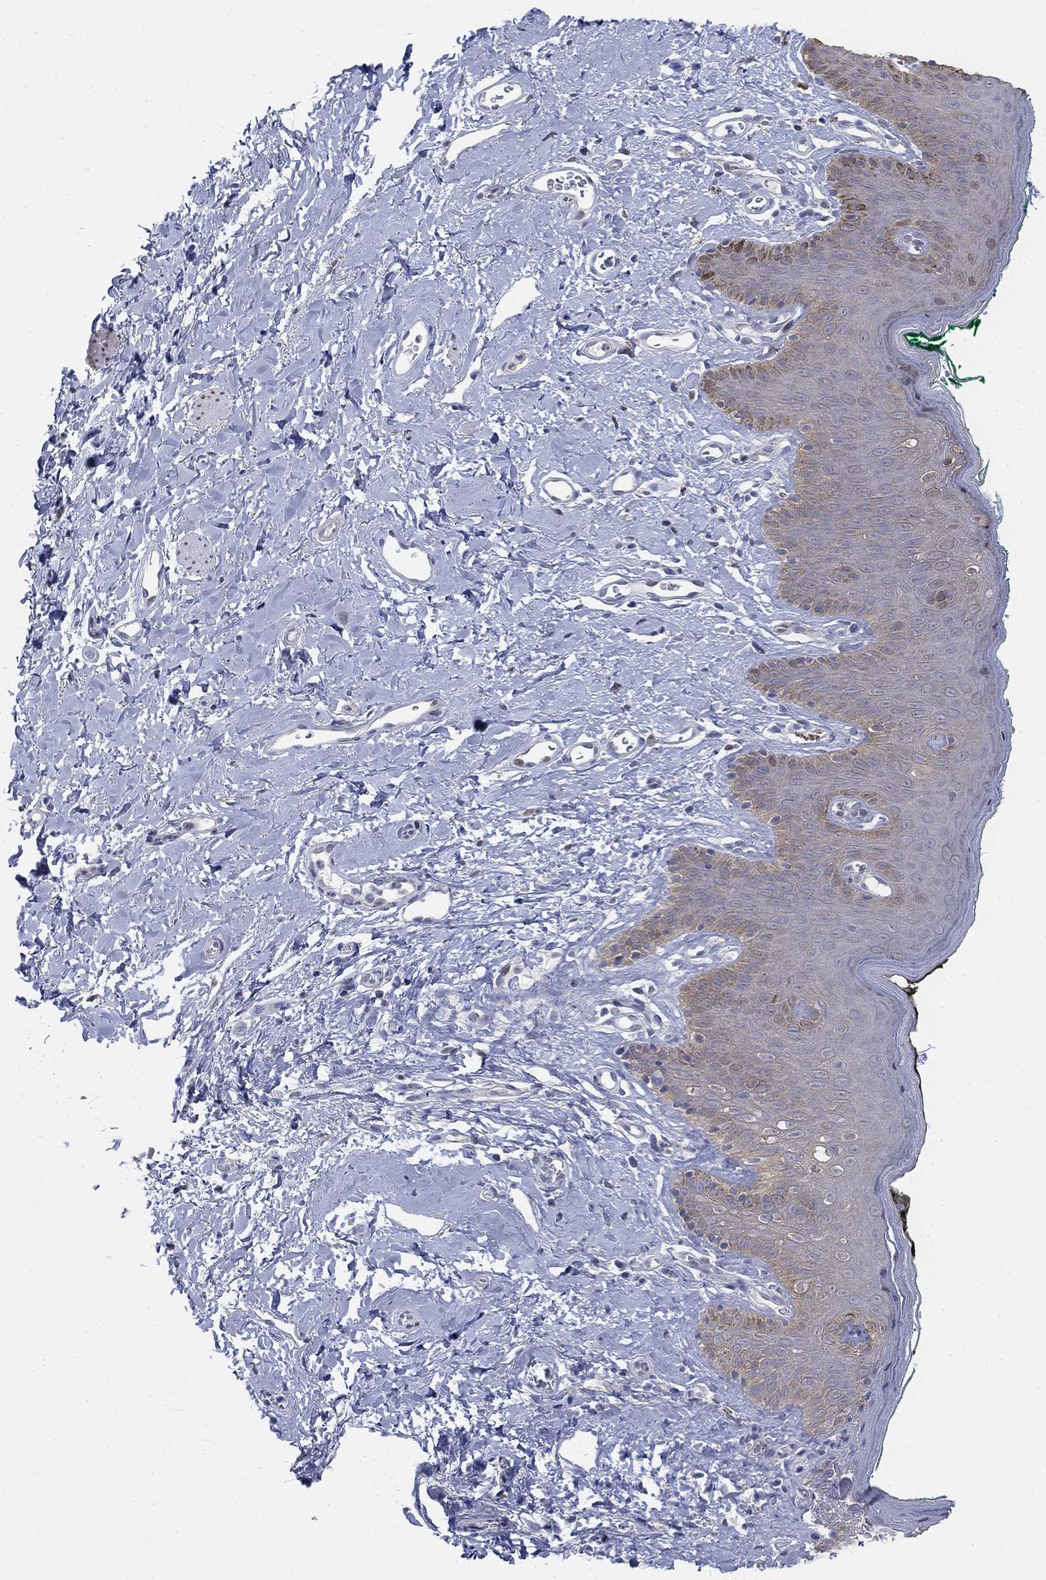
{"staining": {"intensity": "weak", "quantity": "<25%", "location": "cytoplasmic/membranous"}, "tissue": "skin", "cell_type": "Epidermal cells", "image_type": "normal", "snomed": [{"axis": "morphology", "description": "Normal tissue, NOS"}, {"axis": "topography", "description": "Vulva"}], "caption": "This is an immunohistochemistry (IHC) image of benign skin. There is no staining in epidermal cells.", "gene": "MYO3A", "patient": {"sex": "female", "age": 66}}